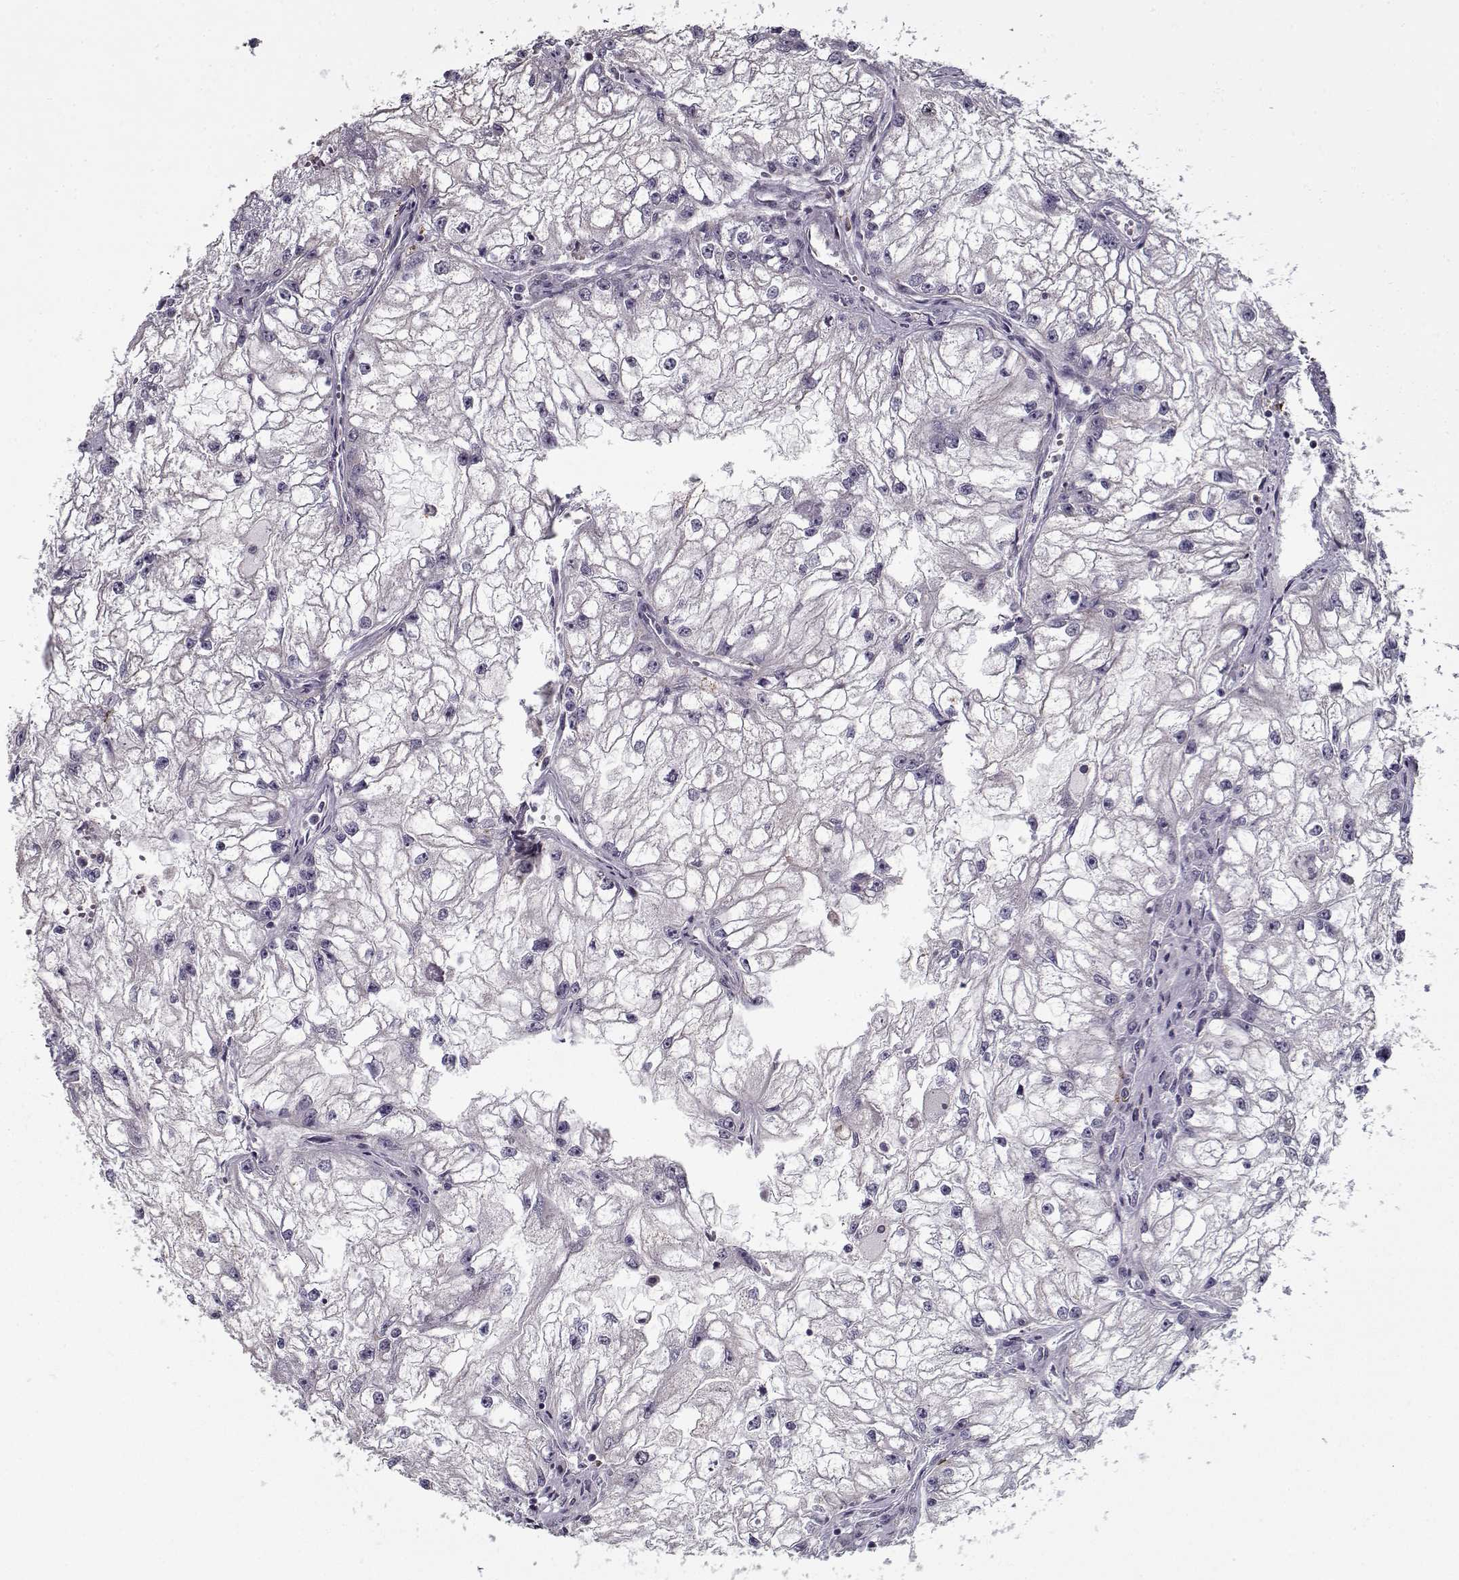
{"staining": {"intensity": "negative", "quantity": "none", "location": "none"}, "tissue": "renal cancer", "cell_type": "Tumor cells", "image_type": "cancer", "snomed": [{"axis": "morphology", "description": "Adenocarcinoma, NOS"}, {"axis": "topography", "description": "Kidney"}], "caption": "Immunohistochemical staining of renal adenocarcinoma shows no significant staining in tumor cells.", "gene": "SEC16B", "patient": {"sex": "male", "age": 59}}